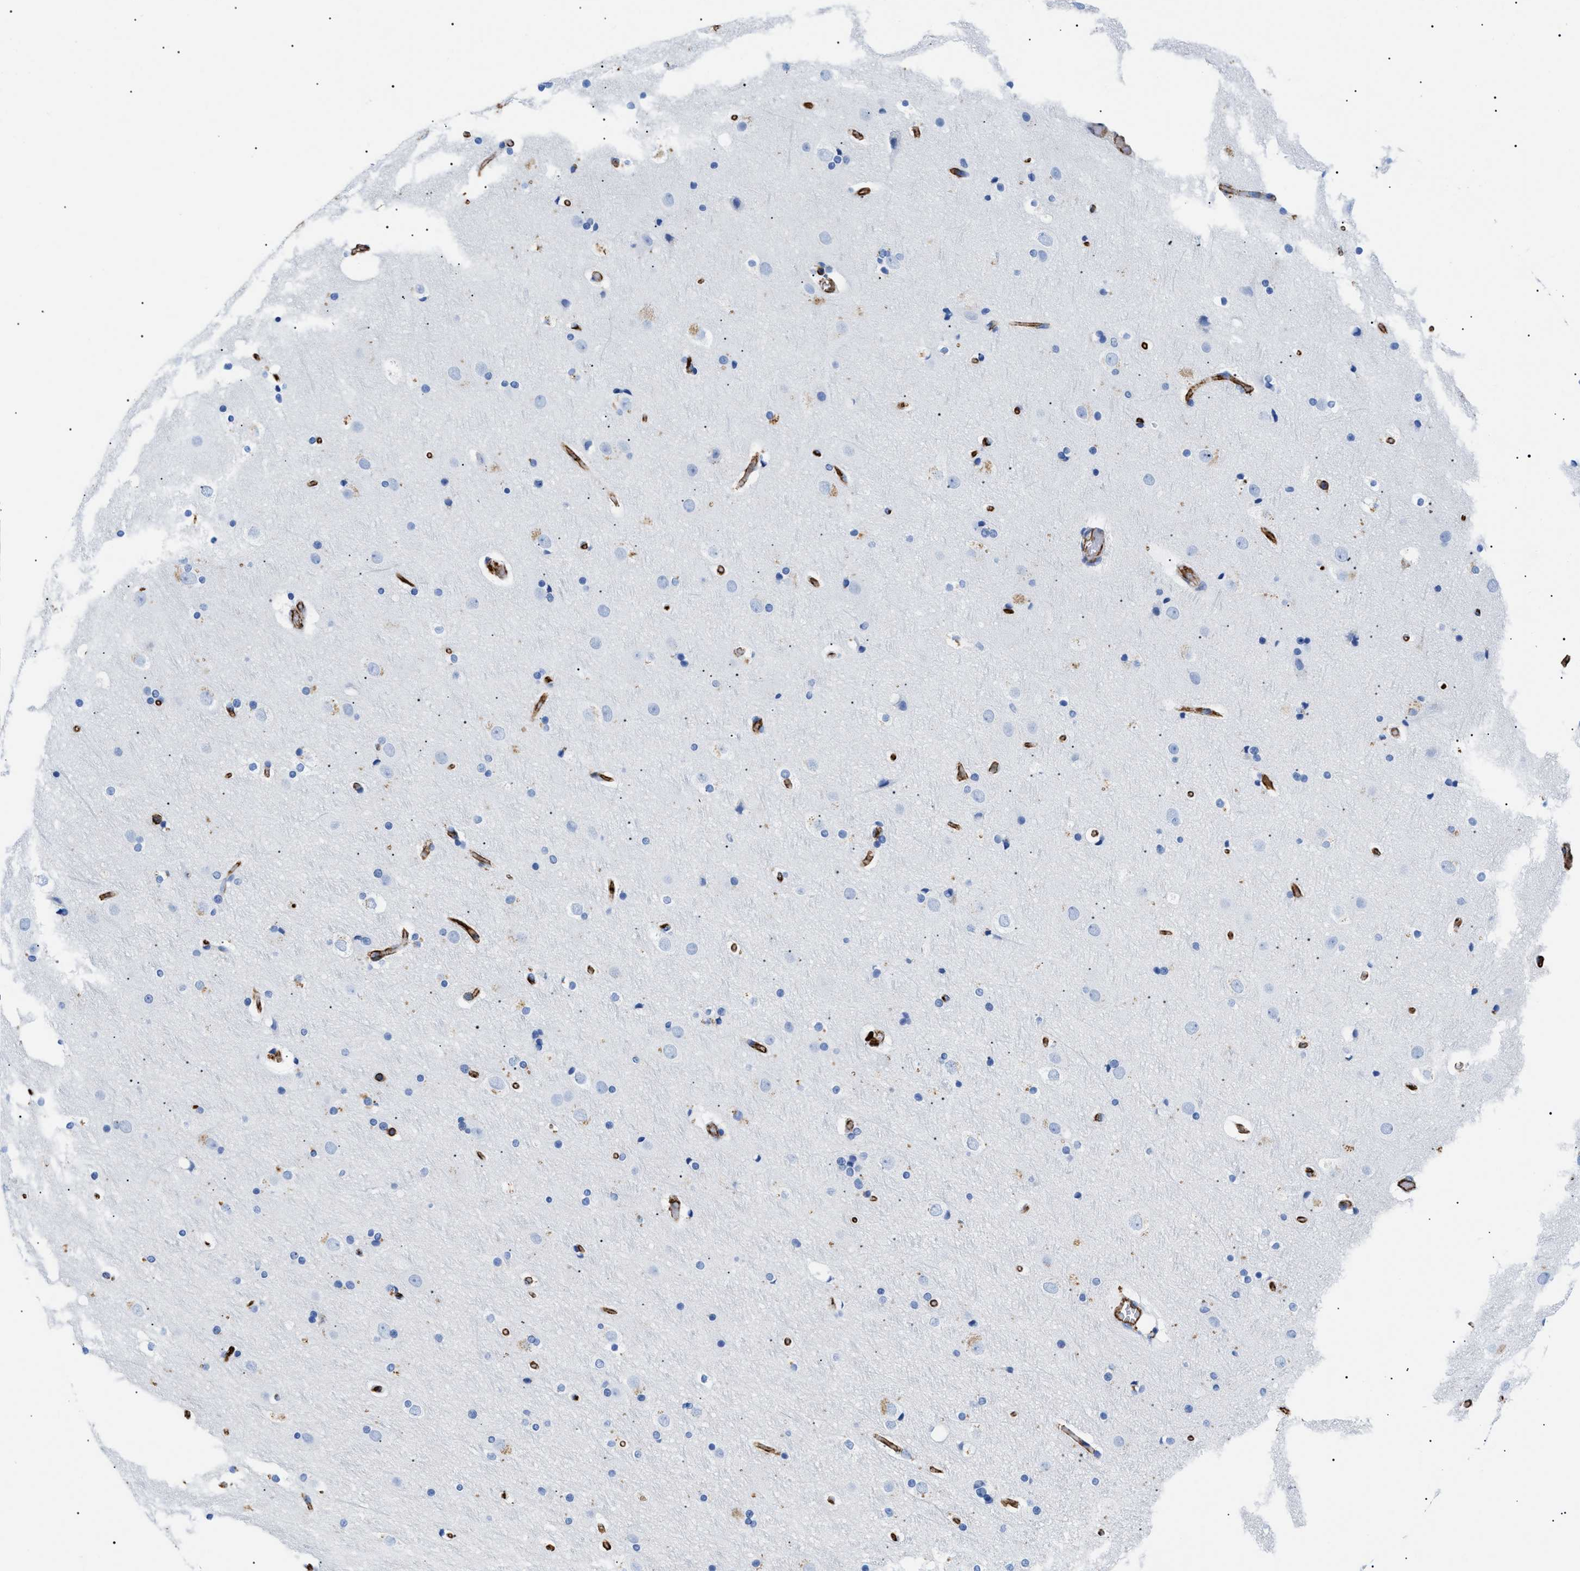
{"staining": {"intensity": "strong", "quantity": ">75%", "location": "cytoplasmic/membranous"}, "tissue": "cerebral cortex", "cell_type": "Endothelial cells", "image_type": "normal", "snomed": [{"axis": "morphology", "description": "Normal tissue, NOS"}, {"axis": "topography", "description": "Cerebral cortex"}], "caption": "The histopathology image demonstrates immunohistochemical staining of normal cerebral cortex. There is strong cytoplasmic/membranous staining is seen in approximately >75% of endothelial cells.", "gene": "PODXL", "patient": {"sex": "male", "age": 57}}